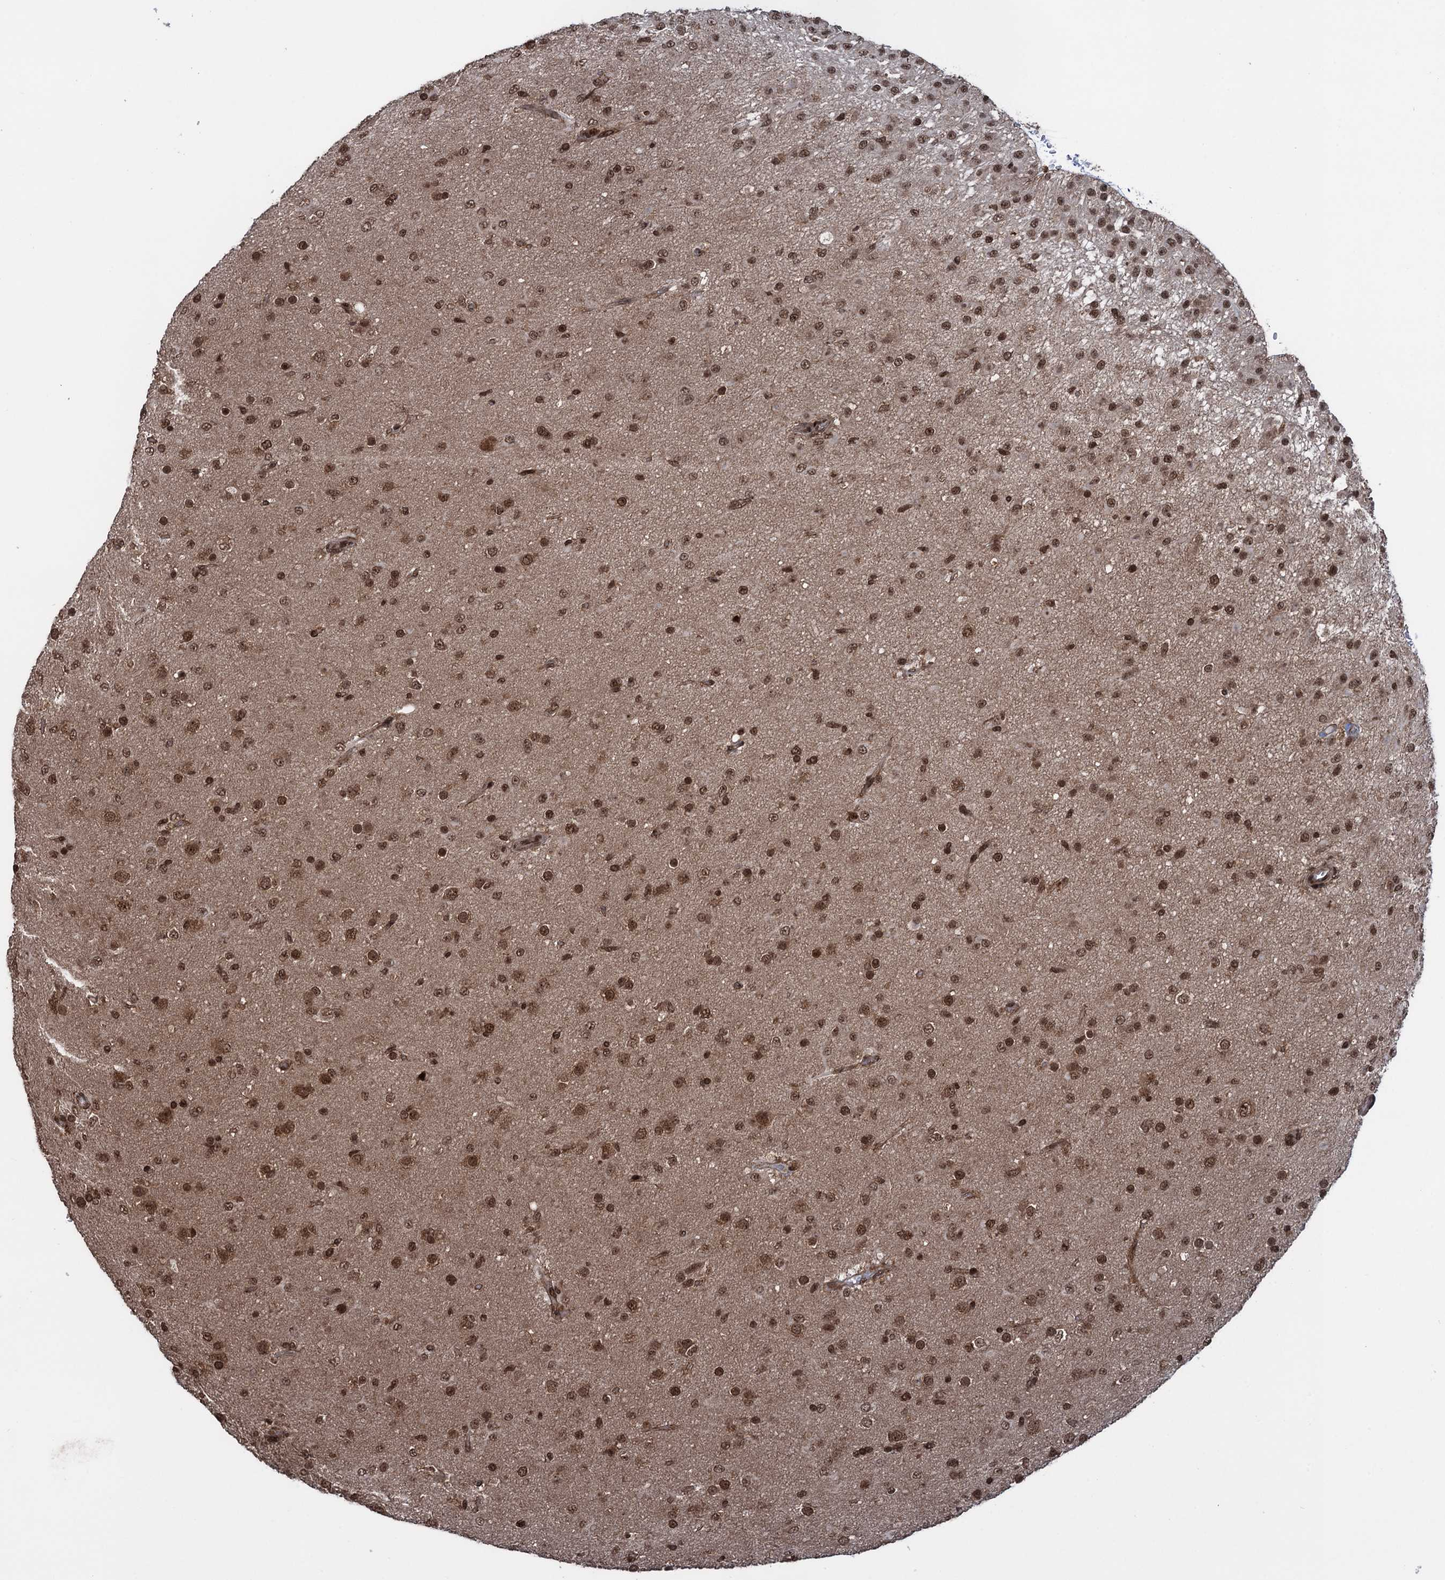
{"staining": {"intensity": "moderate", "quantity": ">75%", "location": "nuclear"}, "tissue": "glioma", "cell_type": "Tumor cells", "image_type": "cancer", "snomed": [{"axis": "morphology", "description": "Glioma, malignant, Low grade"}, {"axis": "topography", "description": "Brain"}], "caption": "Glioma stained for a protein (brown) demonstrates moderate nuclear positive positivity in approximately >75% of tumor cells.", "gene": "ZNF169", "patient": {"sex": "male", "age": 65}}